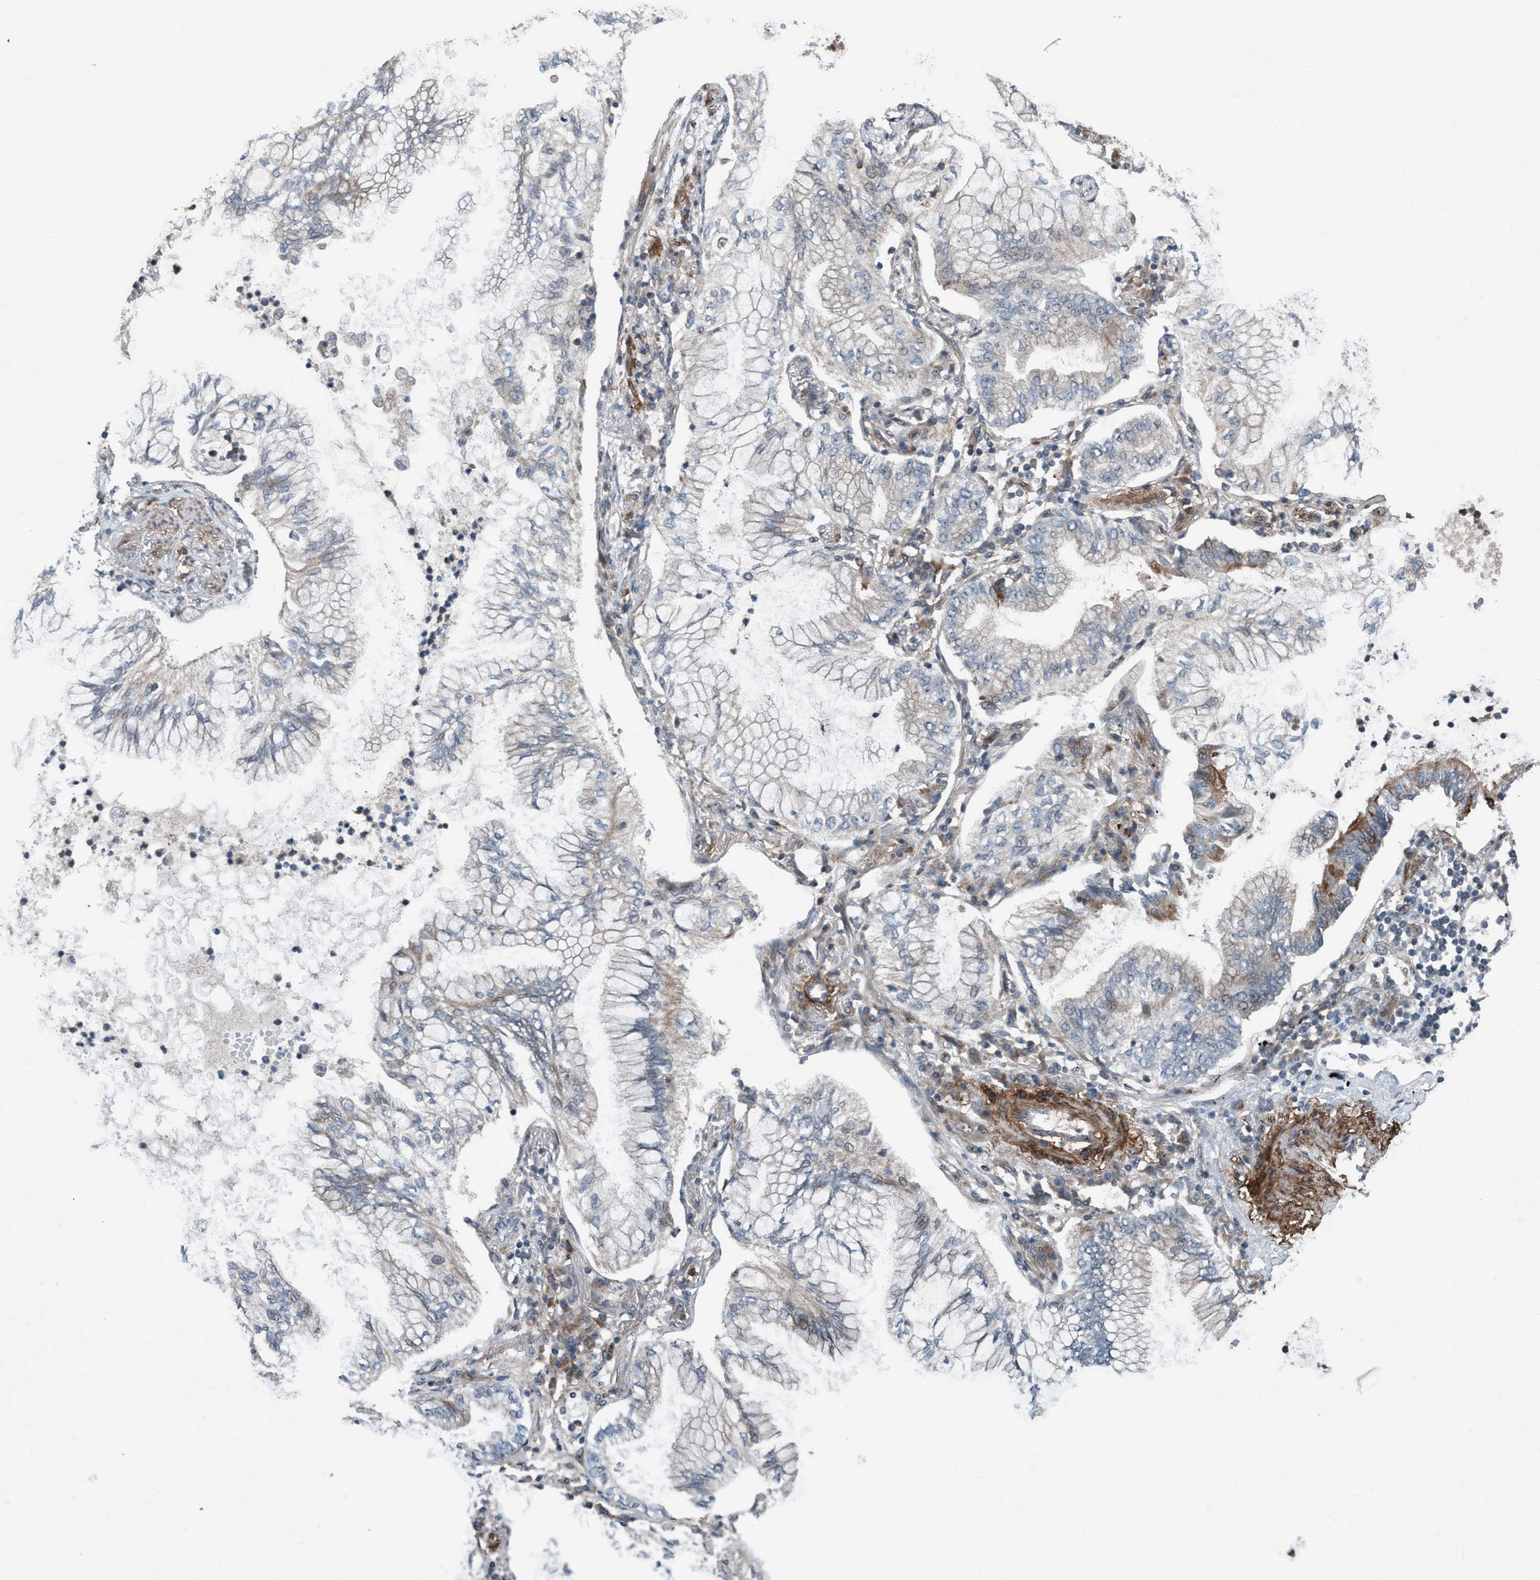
{"staining": {"intensity": "weak", "quantity": "<25%", "location": "cytoplasmic/membranous"}, "tissue": "lung cancer", "cell_type": "Tumor cells", "image_type": "cancer", "snomed": [{"axis": "morphology", "description": "Normal tissue, NOS"}, {"axis": "morphology", "description": "Adenocarcinoma, NOS"}, {"axis": "topography", "description": "Bronchus"}, {"axis": "topography", "description": "Lung"}], "caption": "Immunohistochemistry image of lung cancer (adenocarcinoma) stained for a protein (brown), which shows no staining in tumor cells. (Immunohistochemistry (ihc), brightfield microscopy, high magnification).", "gene": "NISCH", "patient": {"sex": "female", "age": 70}}